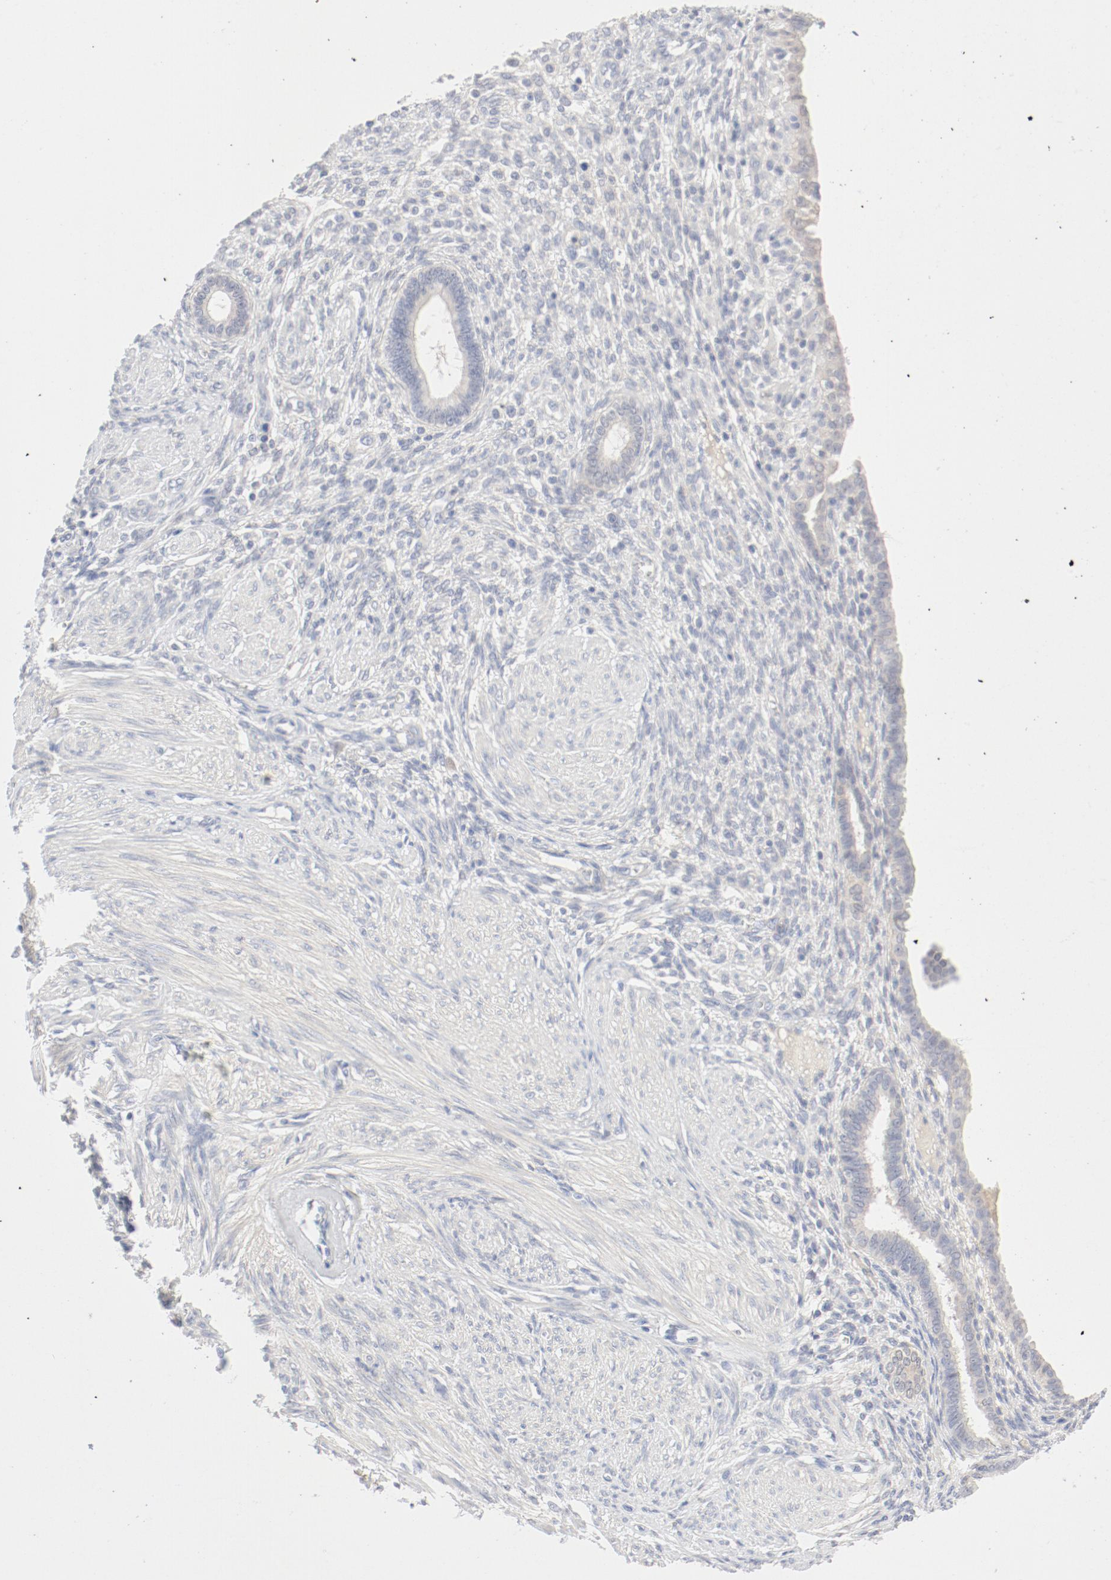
{"staining": {"intensity": "negative", "quantity": "none", "location": "none"}, "tissue": "endometrium", "cell_type": "Cells in endometrial stroma", "image_type": "normal", "snomed": [{"axis": "morphology", "description": "Normal tissue, NOS"}, {"axis": "topography", "description": "Endometrium"}], "caption": "The histopathology image reveals no significant expression in cells in endometrial stroma of endometrium. The staining was performed using DAB to visualize the protein expression in brown, while the nuclei were stained in blue with hematoxylin (Magnification: 20x).", "gene": "PGM1", "patient": {"sex": "female", "age": 72}}